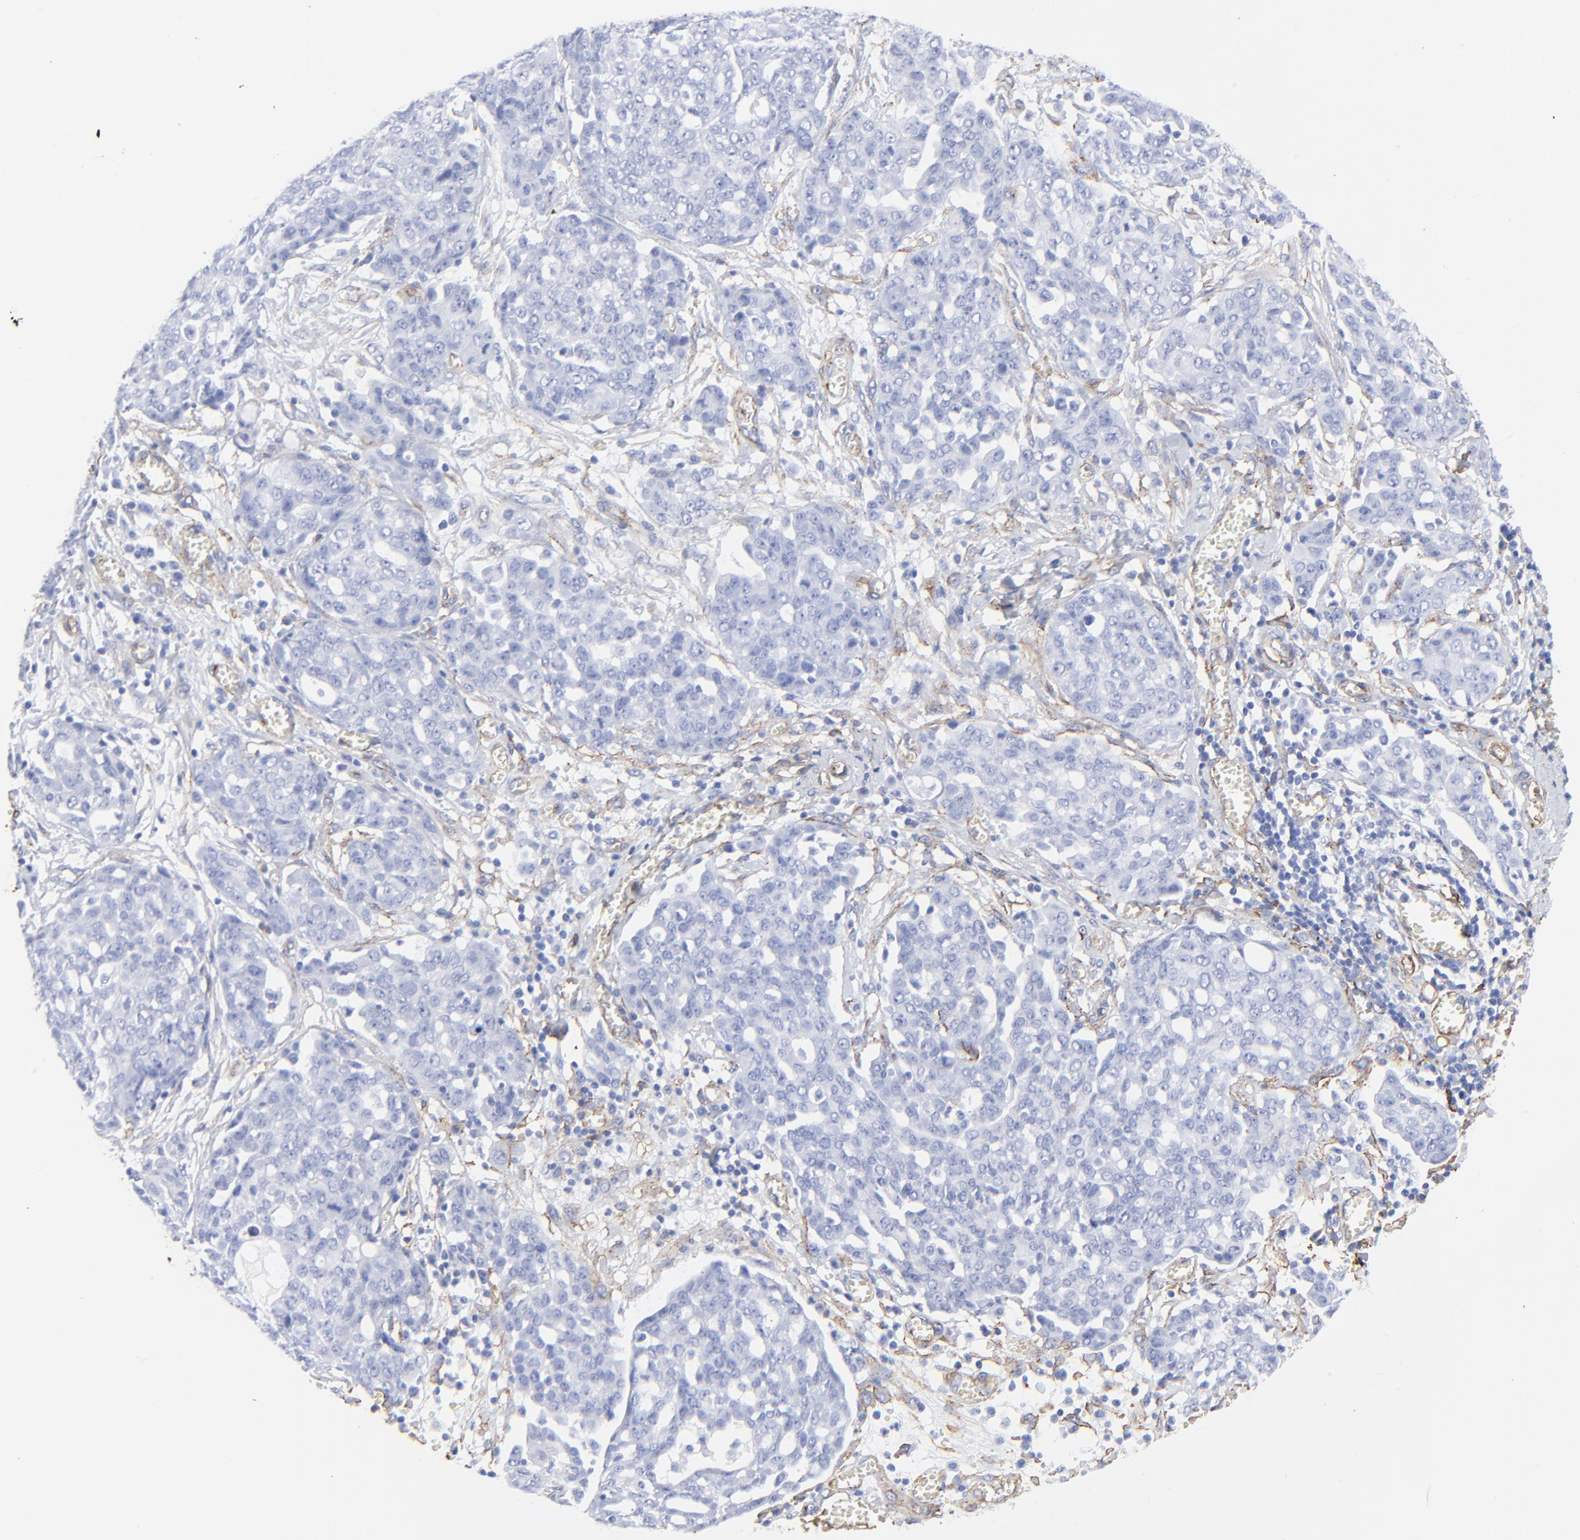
{"staining": {"intensity": "negative", "quantity": "none", "location": "none"}, "tissue": "ovarian cancer", "cell_type": "Tumor cells", "image_type": "cancer", "snomed": [{"axis": "morphology", "description": "Cystadenocarcinoma, serous, NOS"}, {"axis": "topography", "description": "Soft tissue"}, {"axis": "topography", "description": "Ovary"}], "caption": "Immunohistochemical staining of ovarian cancer displays no significant positivity in tumor cells. Nuclei are stained in blue.", "gene": "CAV1", "patient": {"sex": "female", "age": 57}}